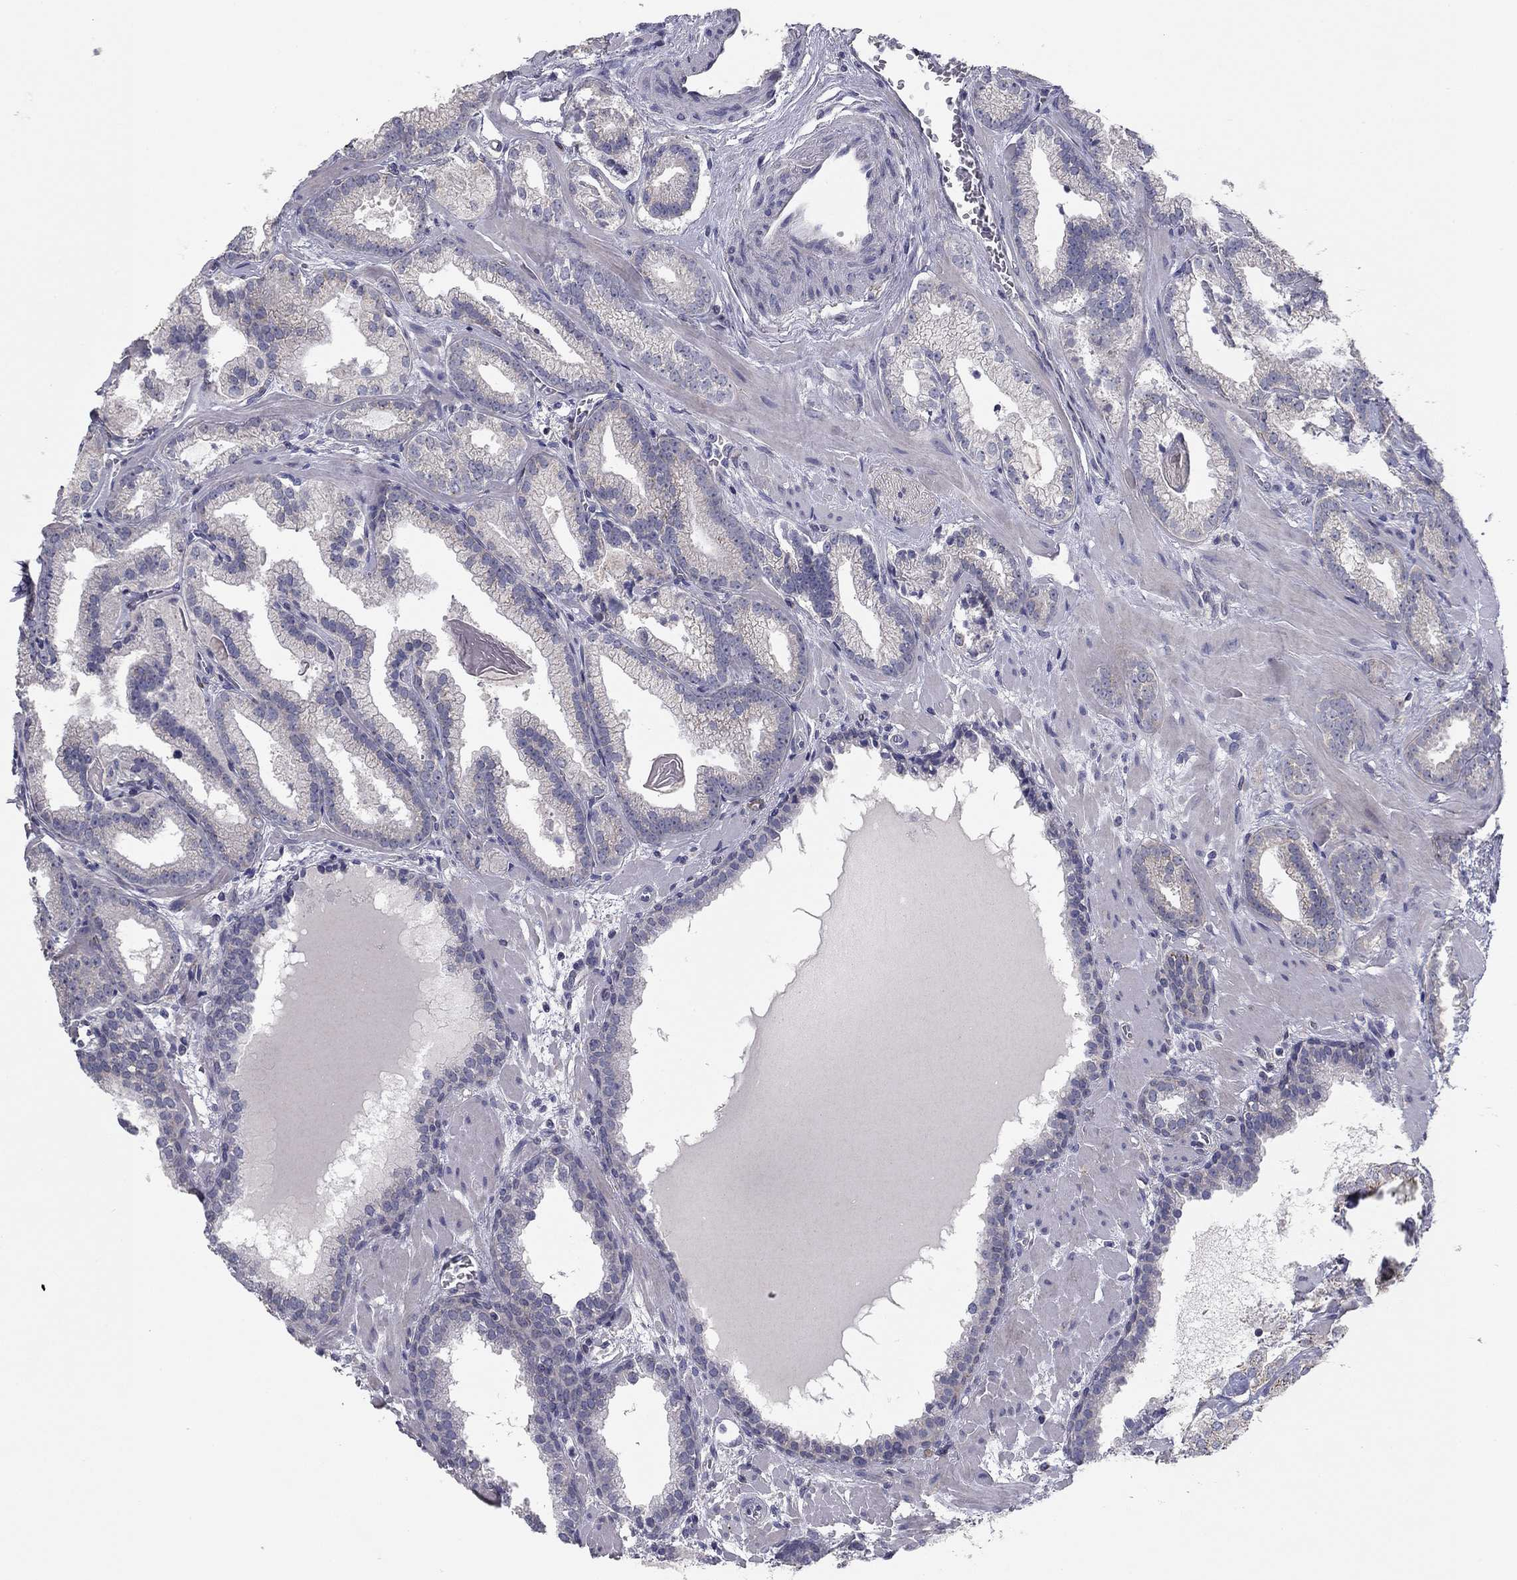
{"staining": {"intensity": "negative", "quantity": "none", "location": "none"}, "tissue": "prostate cancer", "cell_type": "Tumor cells", "image_type": "cancer", "snomed": [{"axis": "morphology", "description": "Adenocarcinoma, Low grade"}, {"axis": "topography", "description": "Prostate"}], "caption": "Human prostate low-grade adenocarcinoma stained for a protein using immunohistochemistry exhibits no positivity in tumor cells.", "gene": "SEPTIN3", "patient": {"sex": "male", "age": 68}}